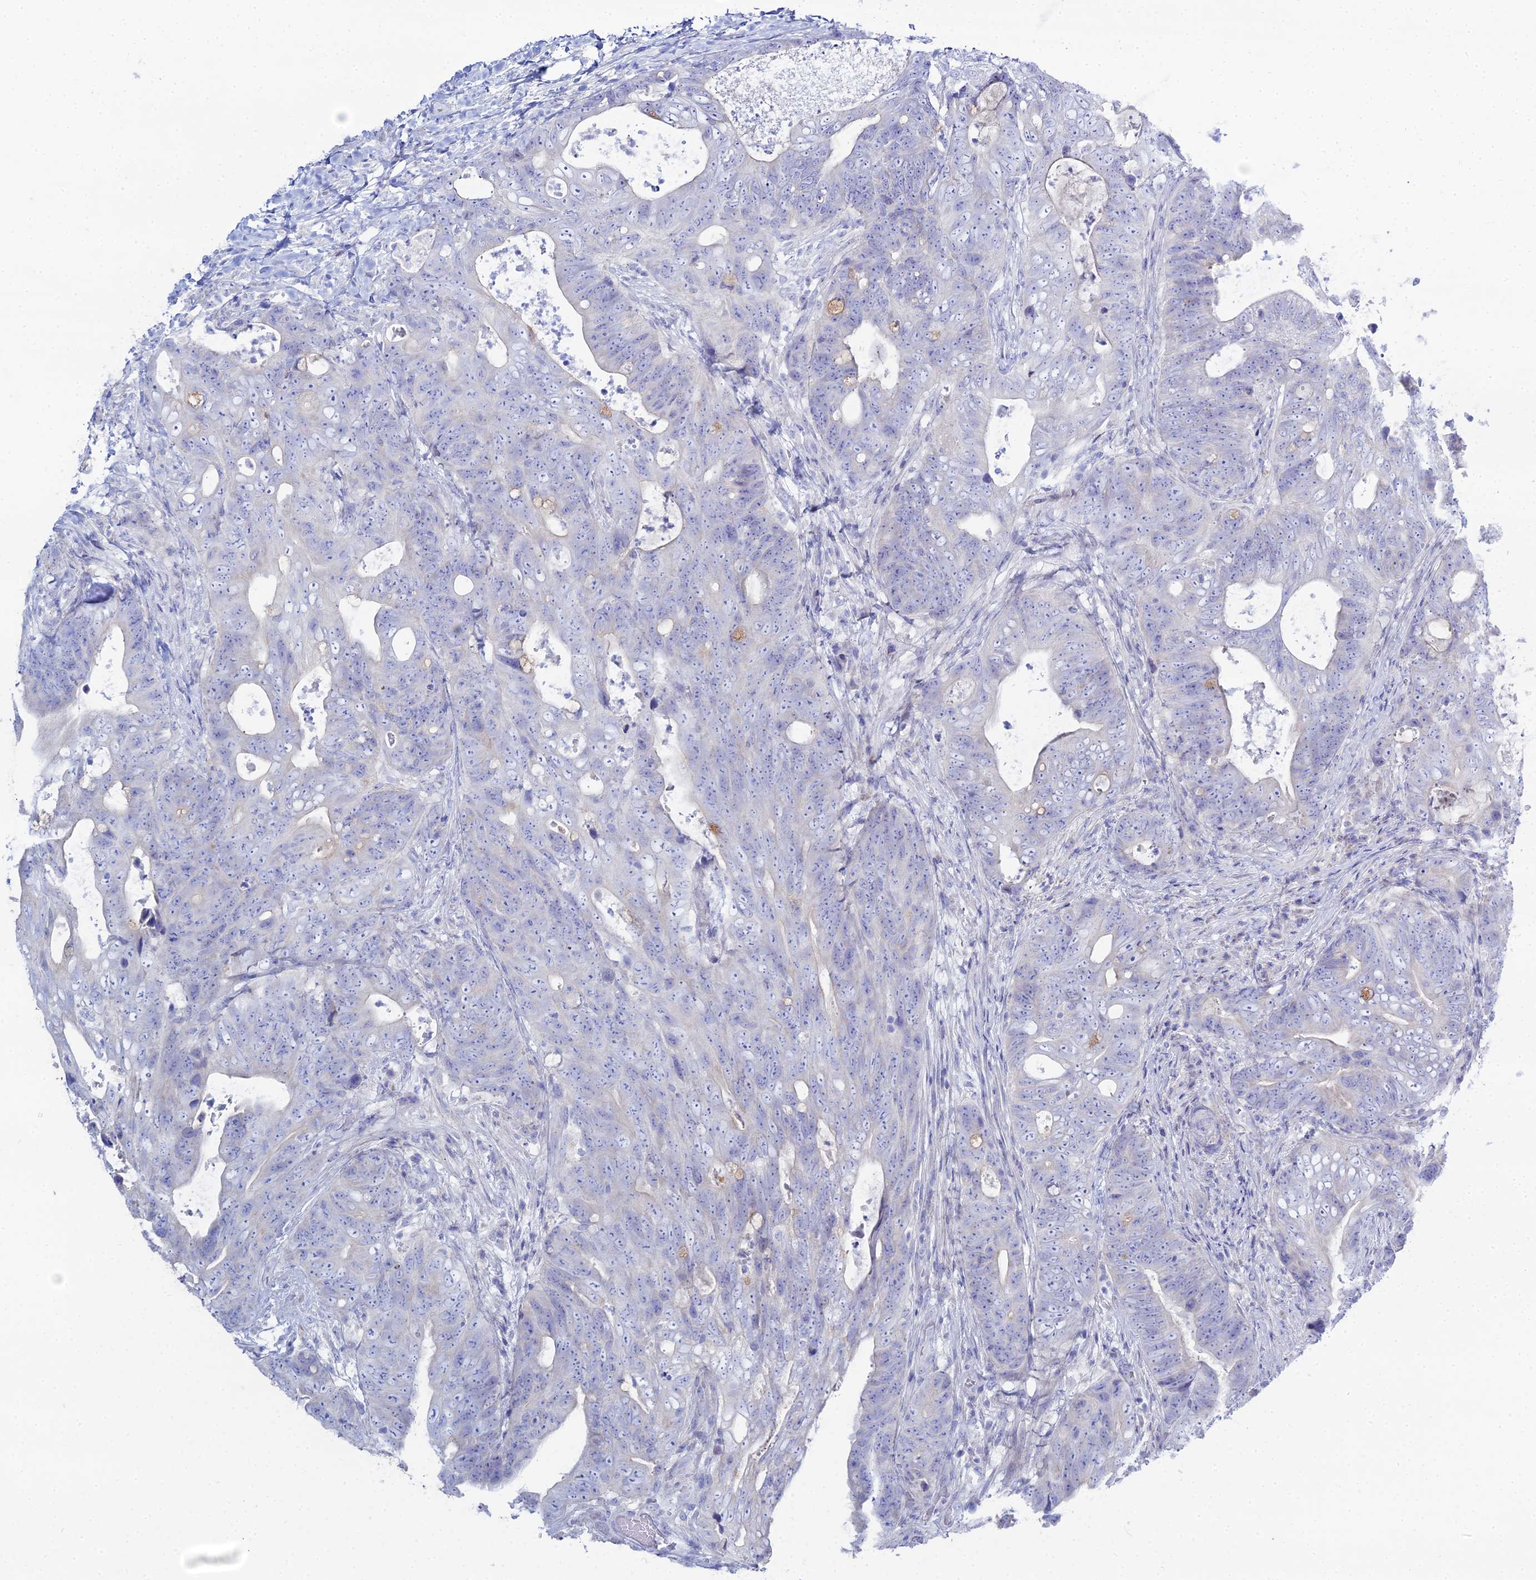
{"staining": {"intensity": "negative", "quantity": "none", "location": "none"}, "tissue": "colorectal cancer", "cell_type": "Tumor cells", "image_type": "cancer", "snomed": [{"axis": "morphology", "description": "Adenocarcinoma, NOS"}, {"axis": "topography", "description": "Colon"}], "caption": "IHC histopathology image of human colorectal cancer stained for a protein (brown), which demonstrates no expression in tumor cells.", "gene": "DHX34", "patient": {"sex": "female", "age": 82}}